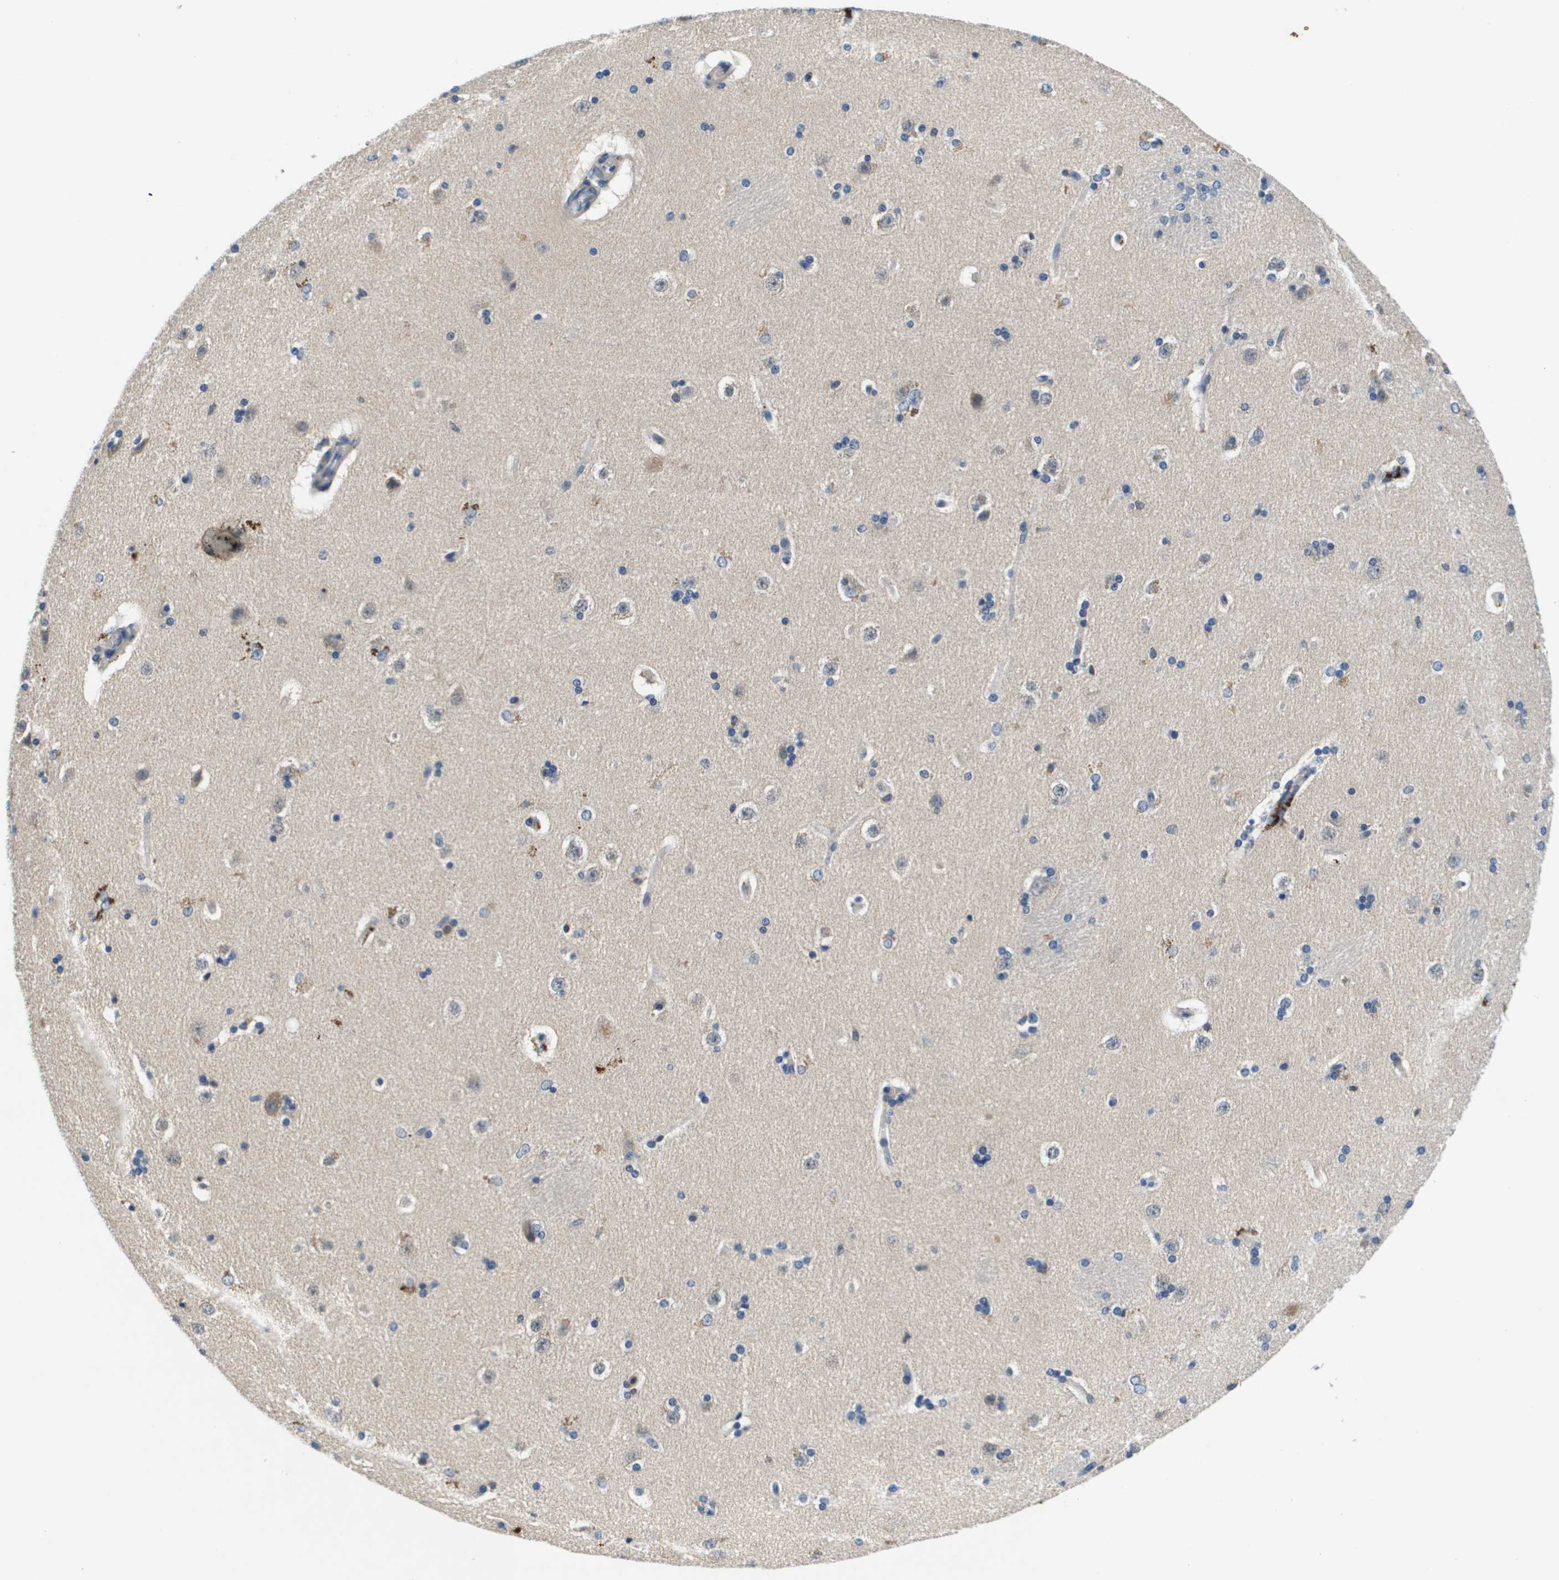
{"staining": {"intensity": "weak", "quantity": "<25%", "location": "cytoplasmic/membranous"}, "tissue": "caudate", "cell_type": "Glial cells", "image_type": "normal", "snomed": [{"axis": "morphology", "description": "Normal tissue, NOS"}, {"axis": "topography", "description": "Lateral ventricle wall"}], "caption": "The photomicrograph demonstrates no staining of glial cells in unremarkable caudate. (Brightfield microscopy of DAB immunohistochemistry (IHC) at high magnification).", "gene": "KCNQ5", "patient": {"sex": "female", "age": 19}}